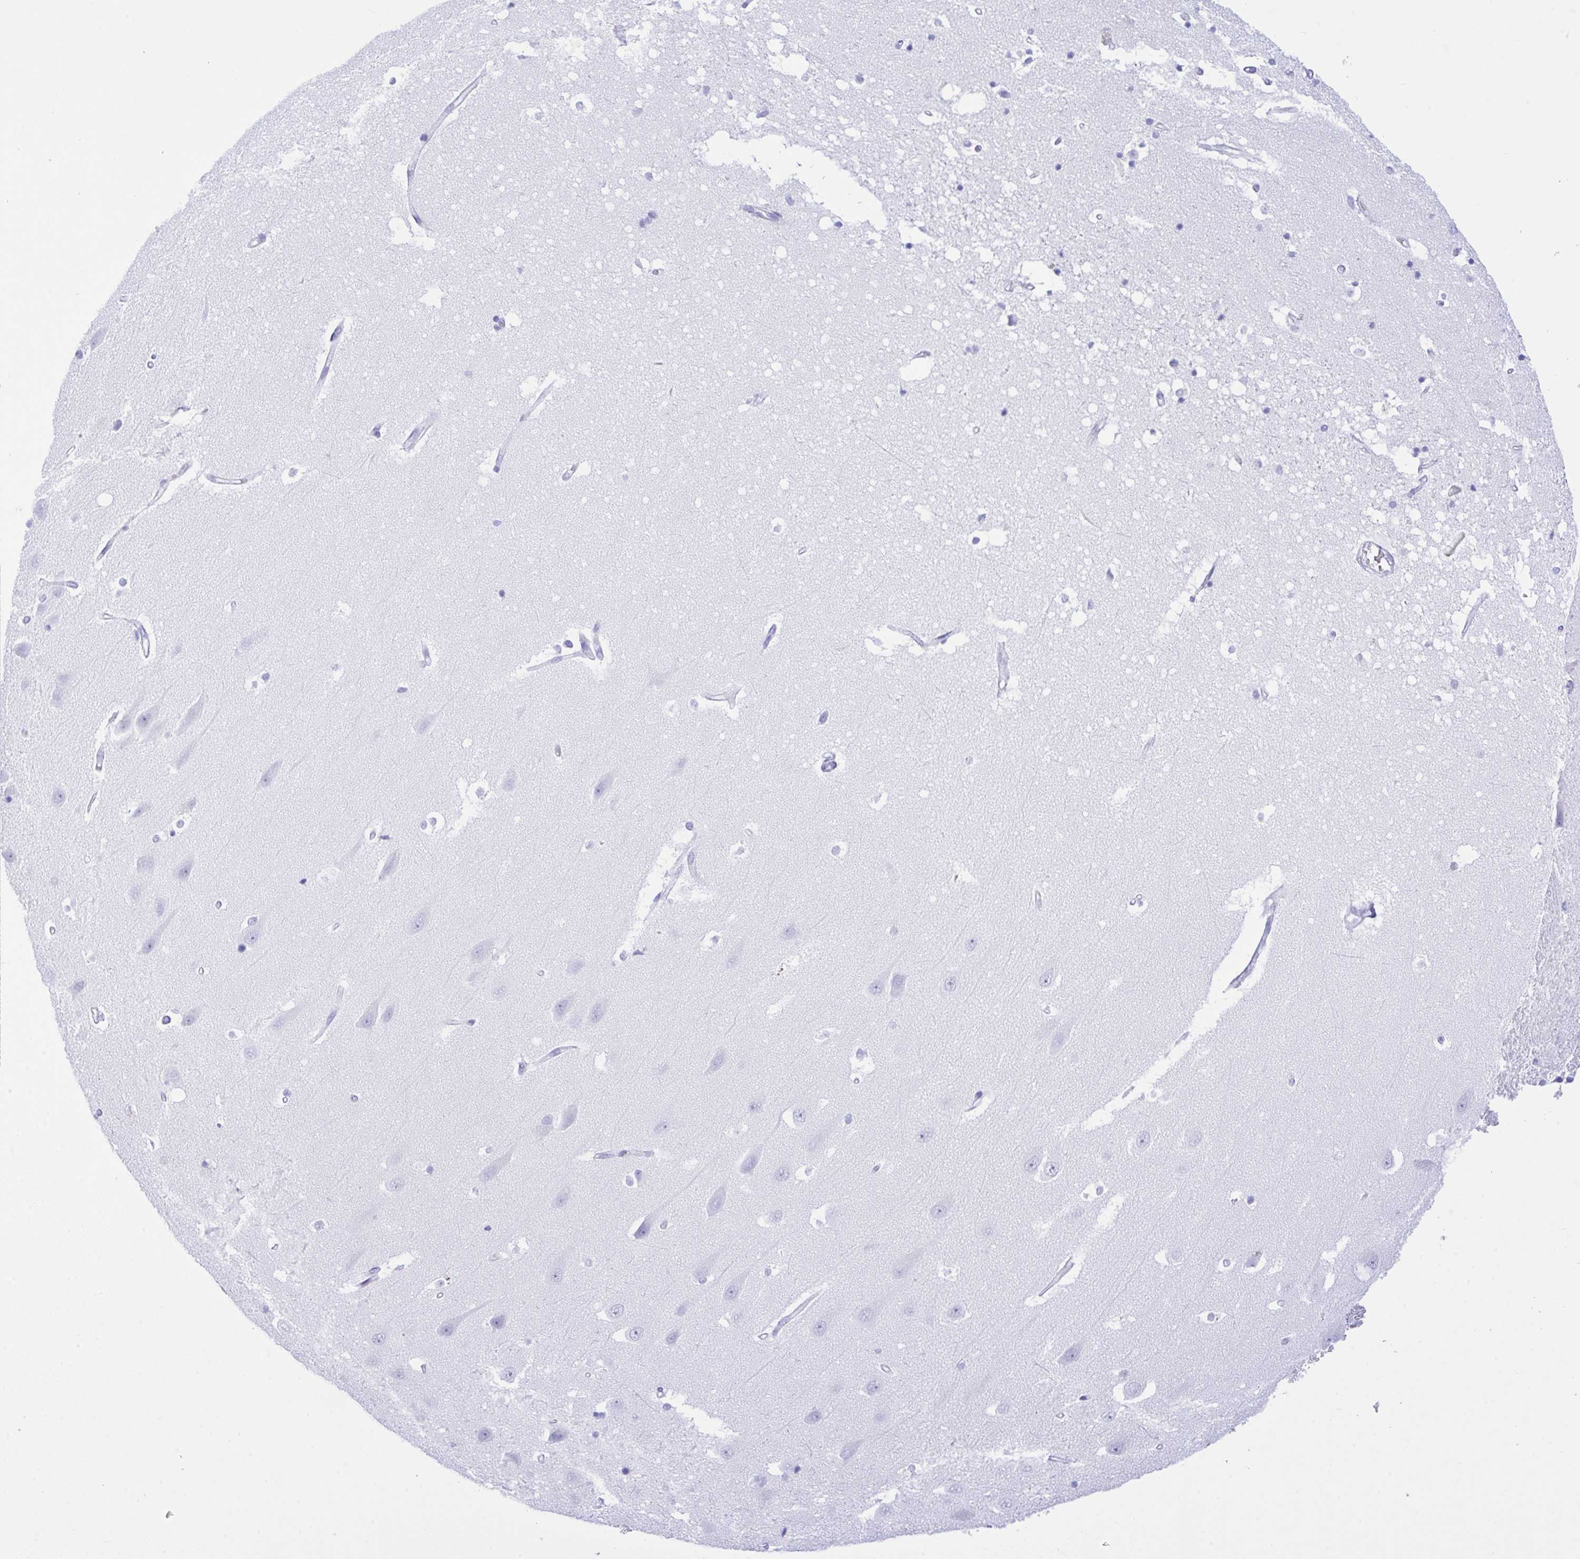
{"staining": {"intensity": "negative", "quantity": "none", "location": "none"}, "tissue": "hippocampus", "cell_type": "Glial cells", "image_type": "normal", "snomed": [{"axis": "morphology", "description": "Normal tissue, NOS"}, {"axis": "topography", "description": "Hippocampus"}], "caption": "This is an IHC image of benign human hippocampus. There is no positivity in glial cells.", "gene": "SELENOV", "patient": {"sex": "male", "age": 63}}